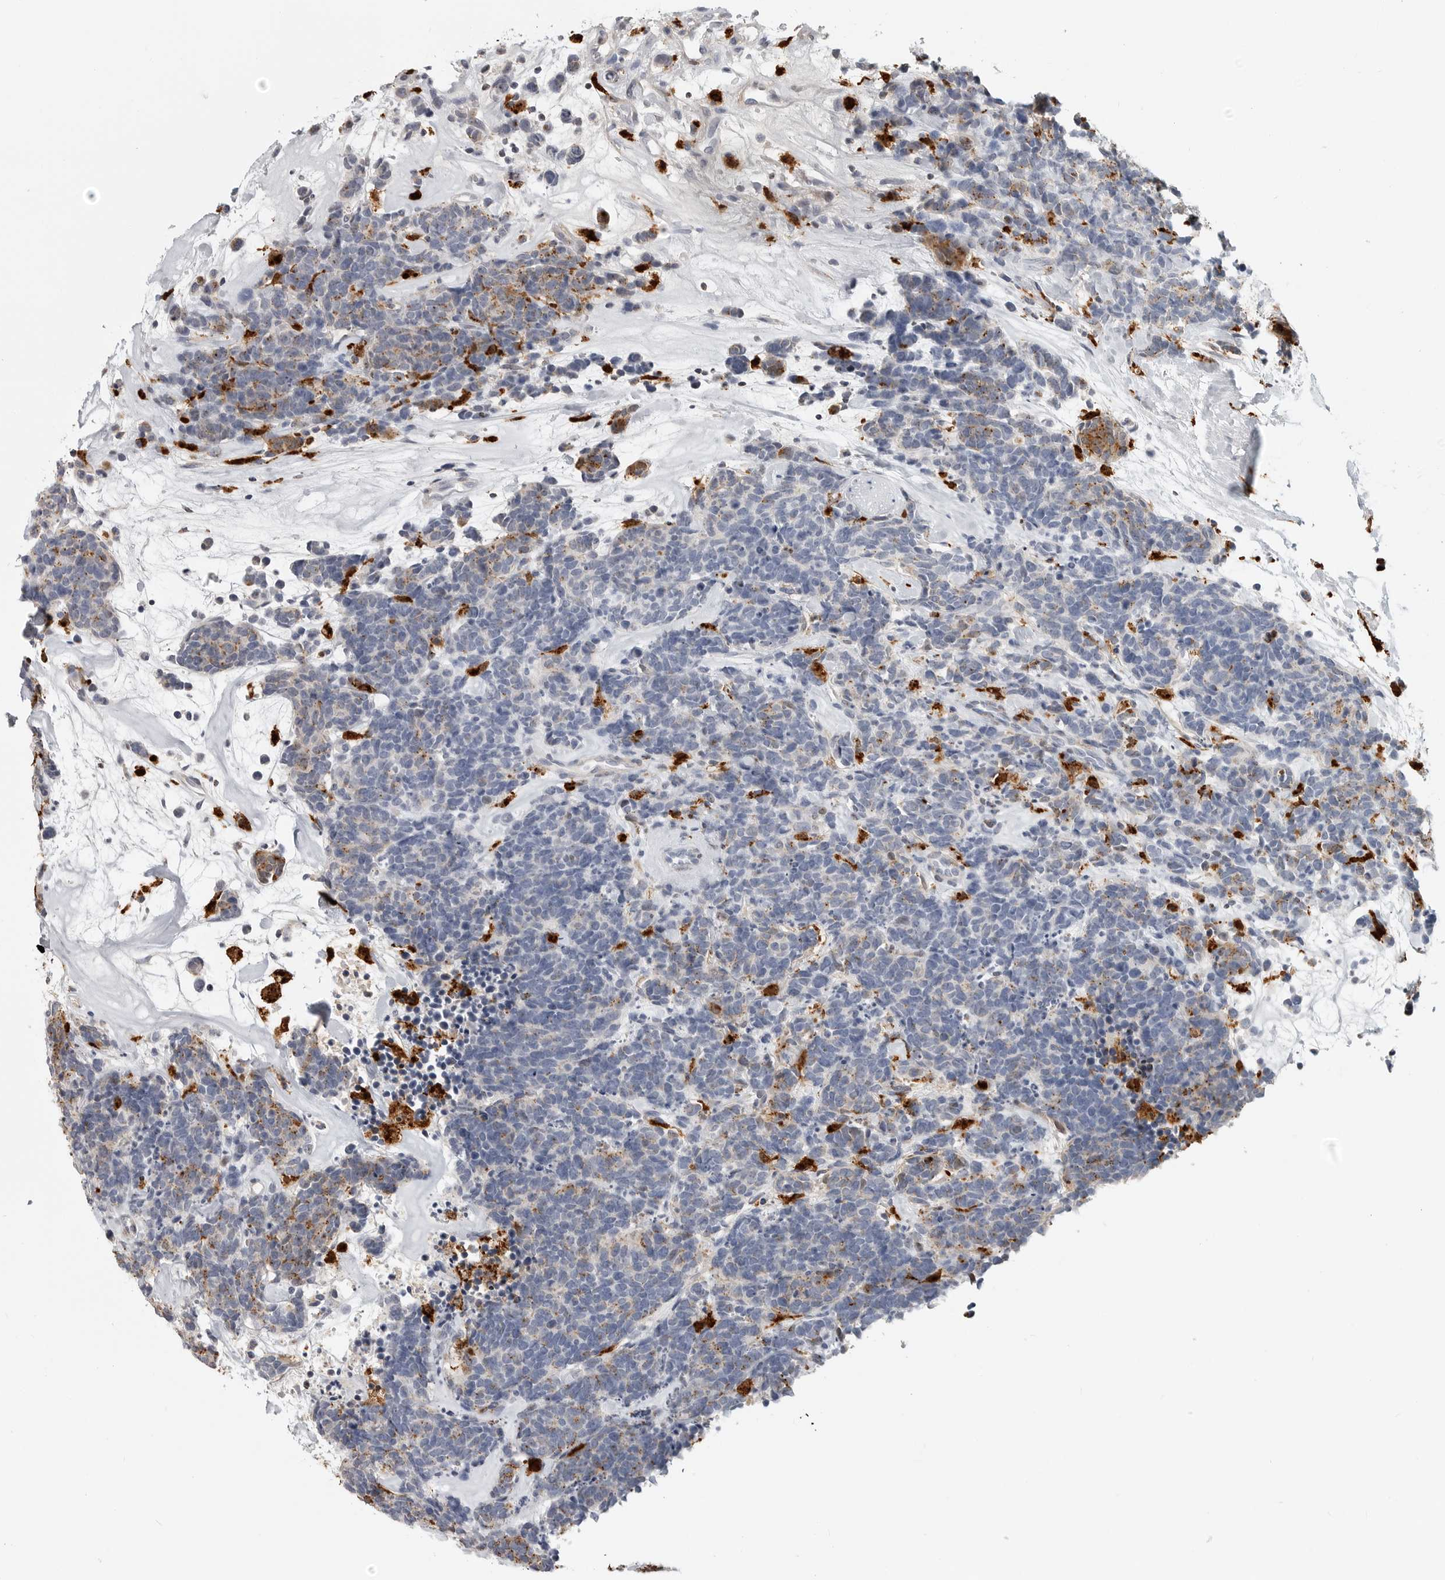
{"staining": {"intensity": "moderate", "quantity": "<25%", "location": "cytoplasmic/membranous"}, "tissue": "carcinoid", "cell_type": "Tumor cells", "image_type": "cancer", "snomed": [{"axis": "morphology", "description": "Carcinoma, NOS"}, {"axis": "morphology", "description": "Carcinoid, malignant, NOS"}, {"axis": "topography", "description": "Urinary bladder"}], "caption": "Carcinoid stained with DAB (3,3'-diaminobenzidine) IHC shows low levels of moderate cytoplasmic/membranous positivity in approximately <25% of tumor cells.", "gene": "IFI30", "patient": {"sex": "male", "age": 57}}